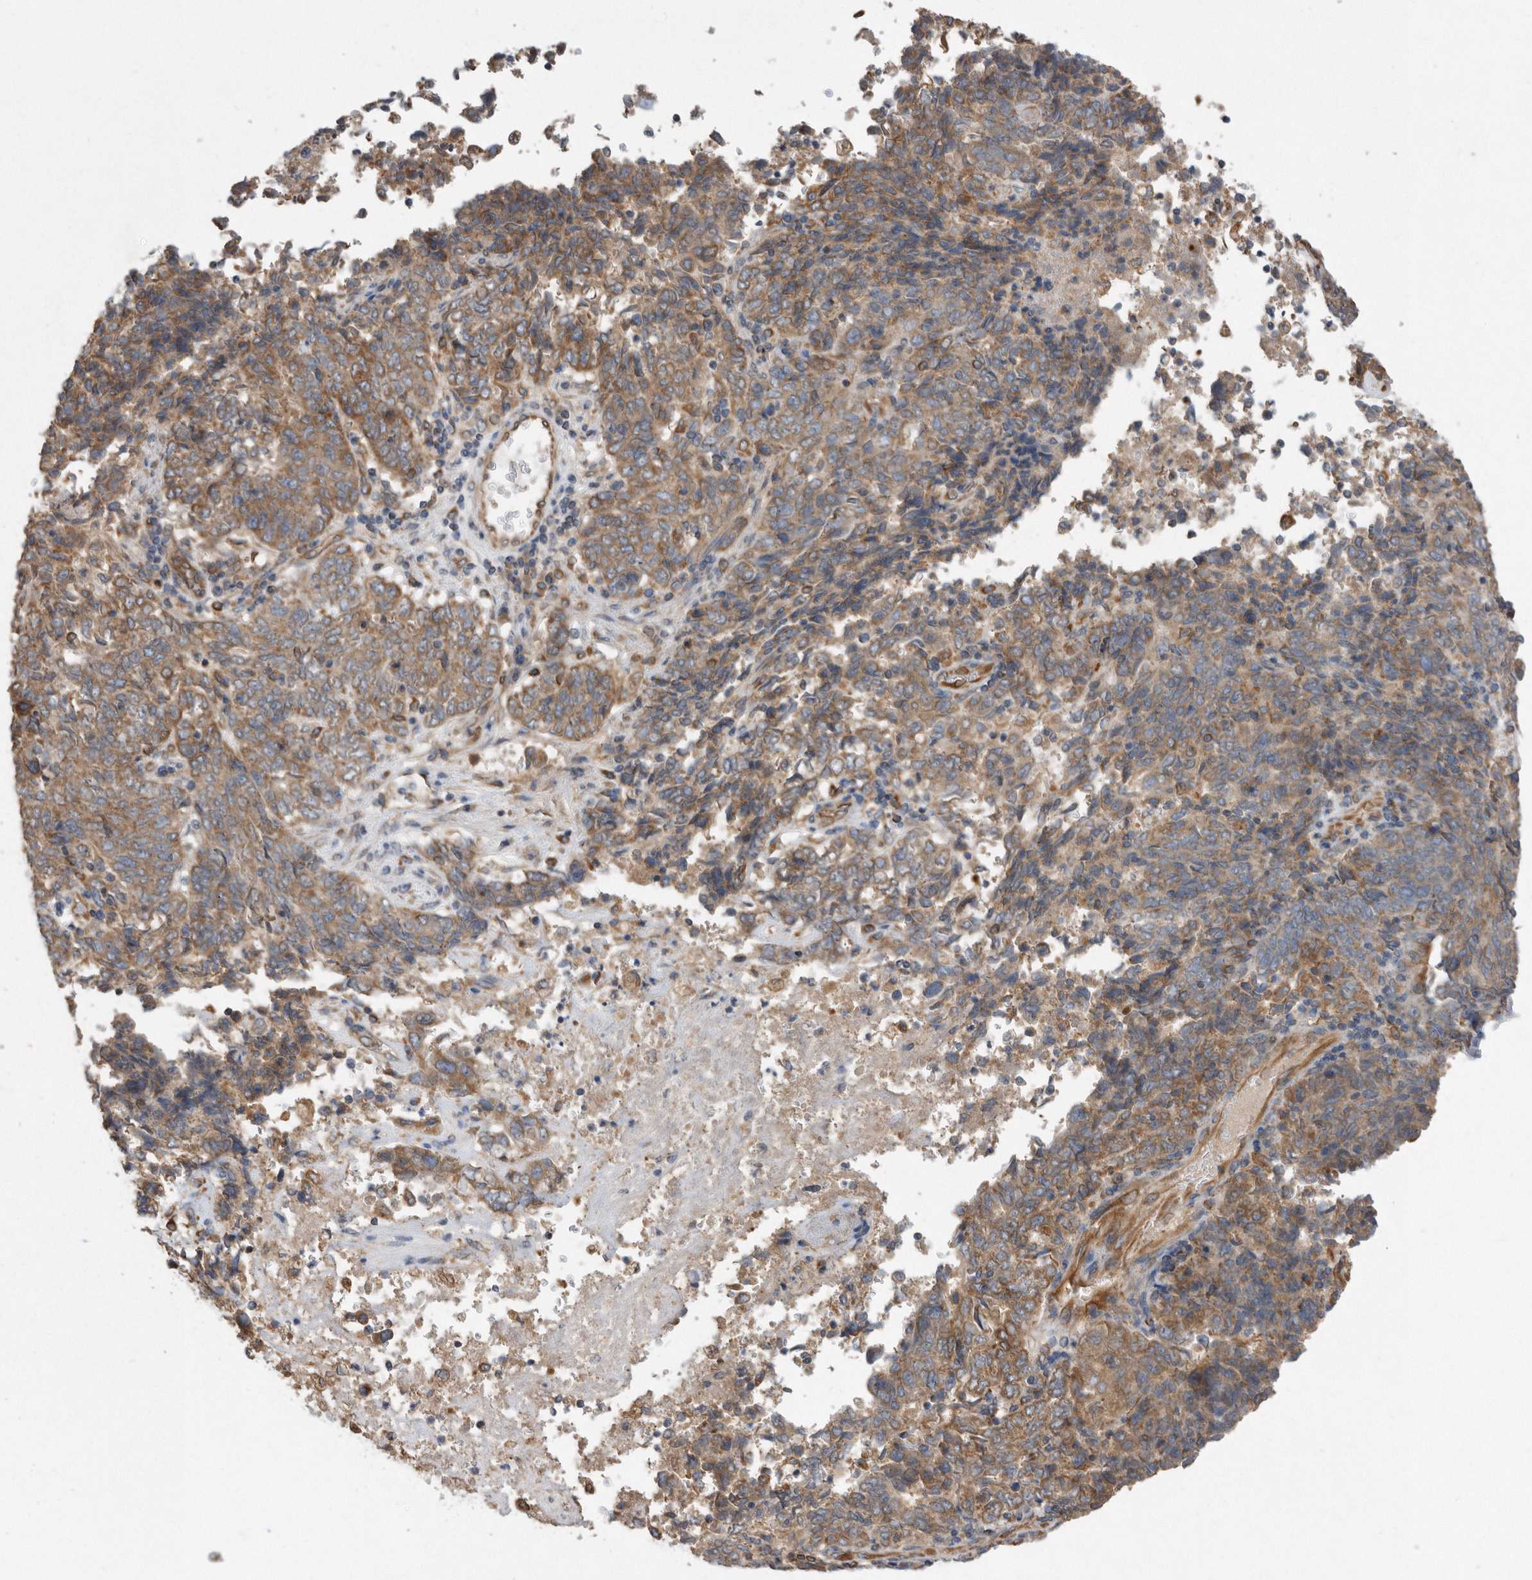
{"staining": {"intensity": "moderate", "quantity": ">75%", "location": "cytoplasmic/membranous"}, "tissue": "endometrial cancer", "cell_type": "Tumor cells", "image_type": "cancer", "snomed": [{"axis": "morphology", "description": "Adenocarcinoma, NOS"}, {"axis": "topography", "description": "Endometrium"}], "caption": "Immunohistochemical staining of adenocarcinoma (endometrial) demonstrates medium levels of moderate cytoplasmic/membranous expression in about >75% of tumor cells. (brown staining indicates protein expression, while blue staining denotes nuclei).", "gene": "PON2", "patient": {"sex": "female", "age": 80}}